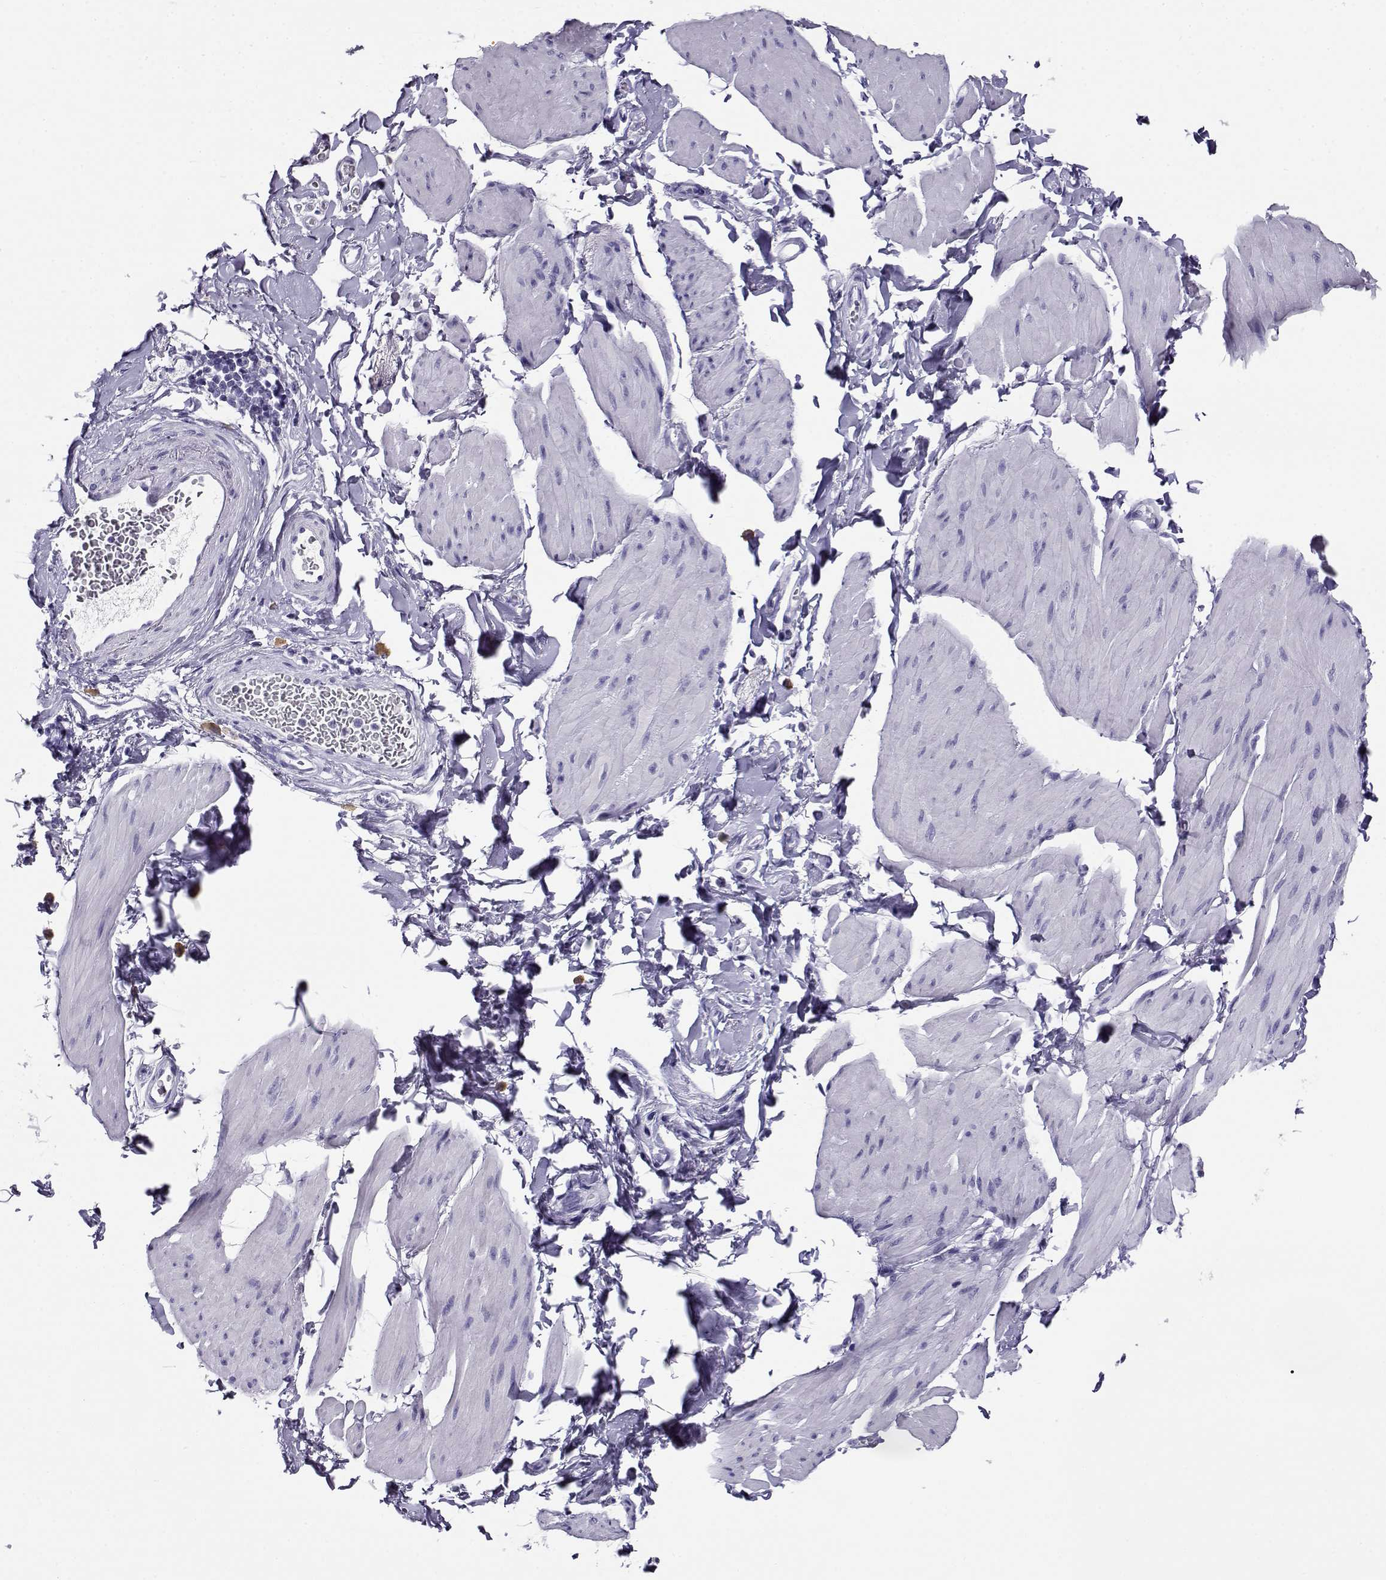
{"staining": {"intensity": "negative", "quantity": "none", "location": "none"}, "tissue": "smooth muscle", "cell_type": "Smooth muscle cells", "image_type": "normal", "snomed": [{"axis": "morphology", "description": "Normal tissue, NOS"}, {"axis": "topography", "description": "Adipose tissue"}, {"axis": "topography", "description": "Smooth muscle"}, {"axis": "topography", "description": "Peripheral nerve tissue"}], "caption": "The immunohistochemistry histopathology image has no significant positivity in smooth muscle cells of smooth muscle.", "gene": "CABS1", "patient": {"sex": "male", "age": 83}}